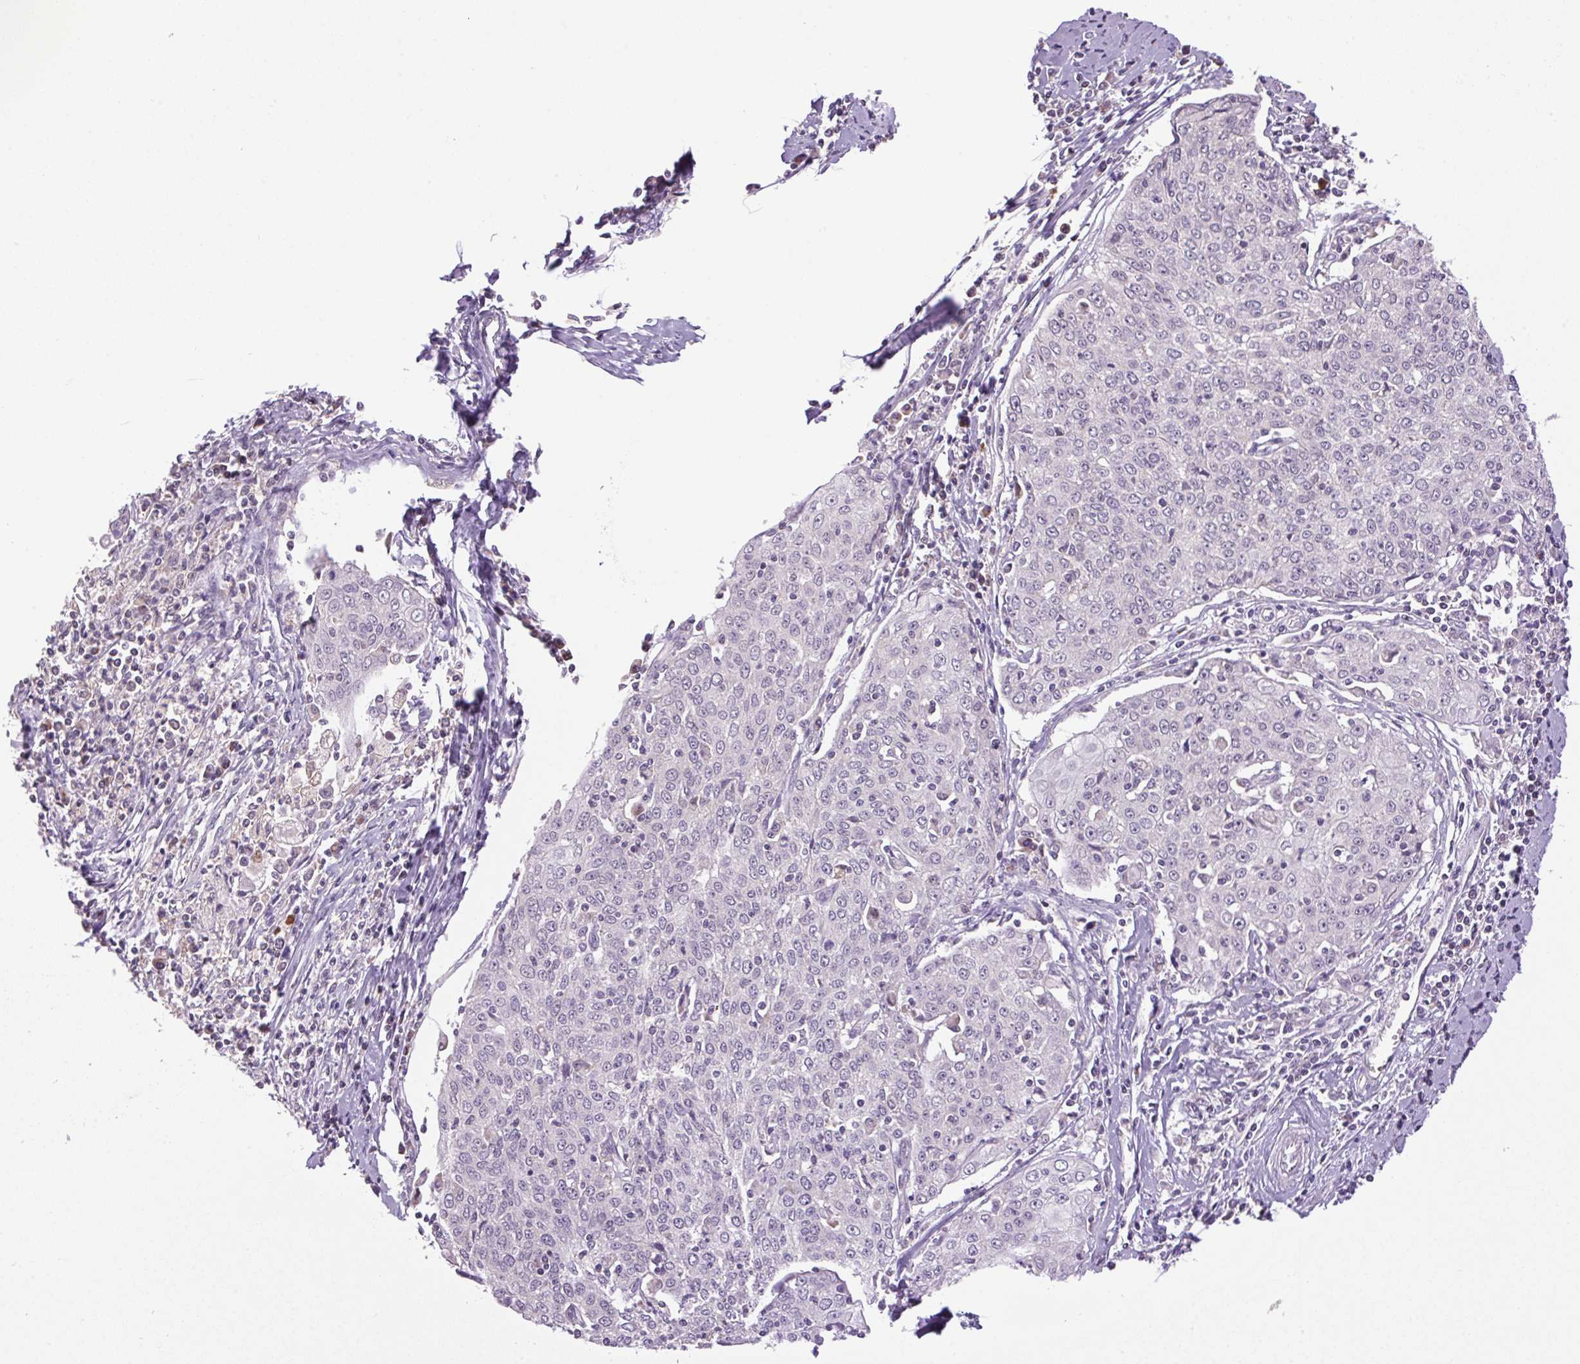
{"staining": {"intensity": "negative", "quantity": "none", "location": "none"}, "tissue": "cervical cancer", "cell_type": "Tumor cells", "image_type": "cancer", "snomed": [{"axis": "morphology", "description": "Squamous cell carcinoma, NOS"}, {"axis": "topography", "description": "Cervix"}], "caption": "This is an immunohistochemistry photomicrograph of squamous cell carcinoma (cervical). There is no staining in tumor cells.", "gene": "SGF29", "patient": {"sex": "female", "age": 48}}